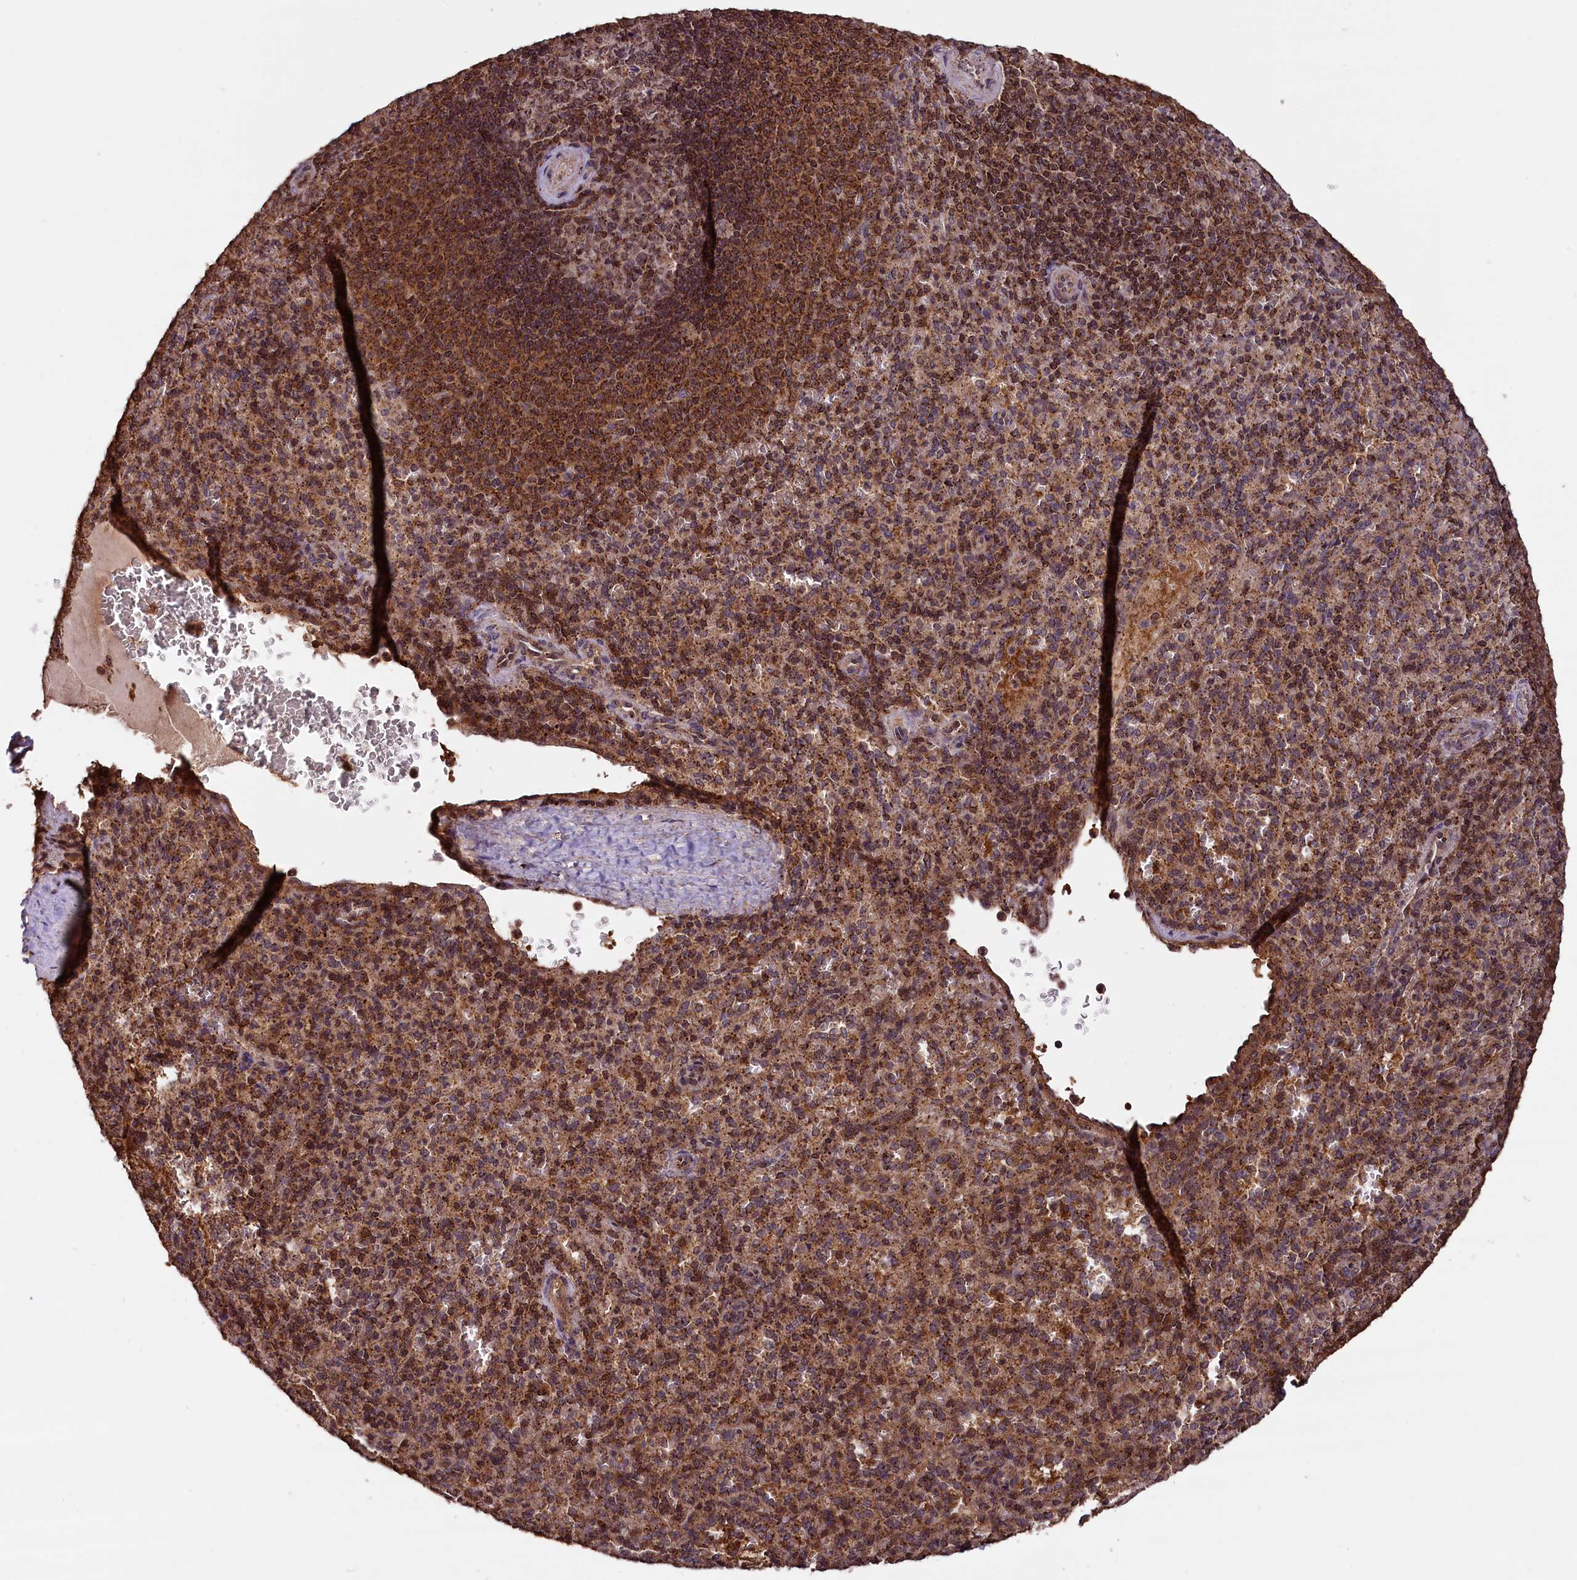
{"staining": {"intensity": "strong", "quantity": "25%-75%", "location": "cytoplasmic/membranous"}, "tissue": "spleen", "cell_type": "Cells in red pulp", "image_type": "normal", "snomed": [{"axis": "morphology", "description": "Normal tissue, NOS"}, {"axis": "topography", "description": "Spleen"}], "caption": "Strong cytoplasmic/membranous expression is identified in about 25%-75% of cells in red pulp in unremarkable spleen. The staining was performed using DAB (3,3'-diaminobenzidine) to visualize the protein expression in brown, while the nuclei were stained in blue with hematoxylin (Magnification: 20x).", "gene": "IST1", "patient": {"sex": "female", "age": 21}}